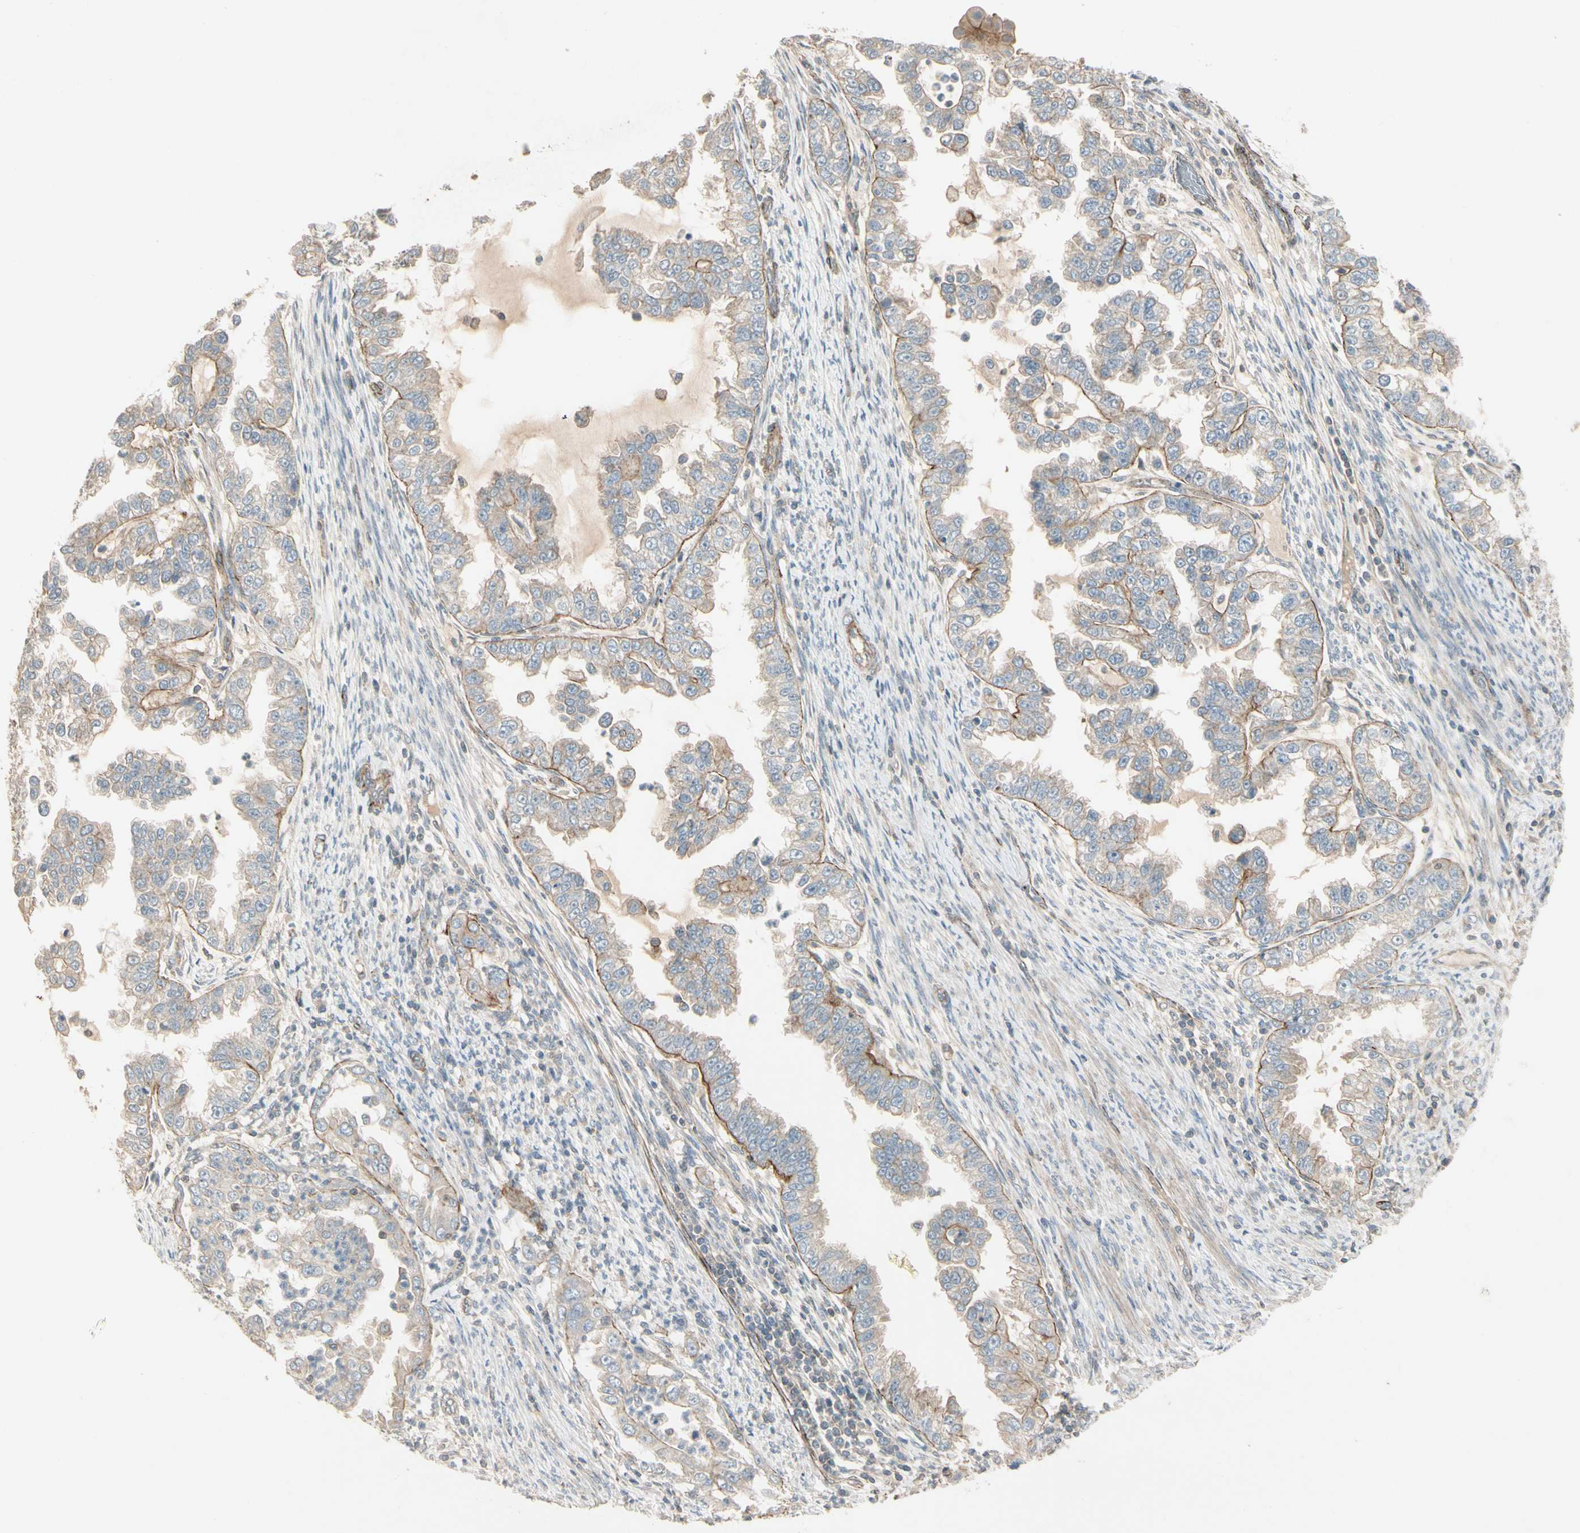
{"staining": {"intensity": "moderate", "quantity": "25%-75%", "location": "cytoplasmic/membranous"}, "tissue": "endometrial cancer", "cell_type": "Tumor cells", "image_type": "cancer", "snomed": [{"axis": "morphology", "description": "Adenocarcinoma, NOS"}, {"axis": "topography", "description": "Endometrium"}], "caption": "Tumor cells reveal moderate cytoplasmic/membranous expression in about 25%-75% of cells in adenocarcinoma (endometrial).", "gene": "PPP3CB", "patient": {"sex": "female", "age": 85}}